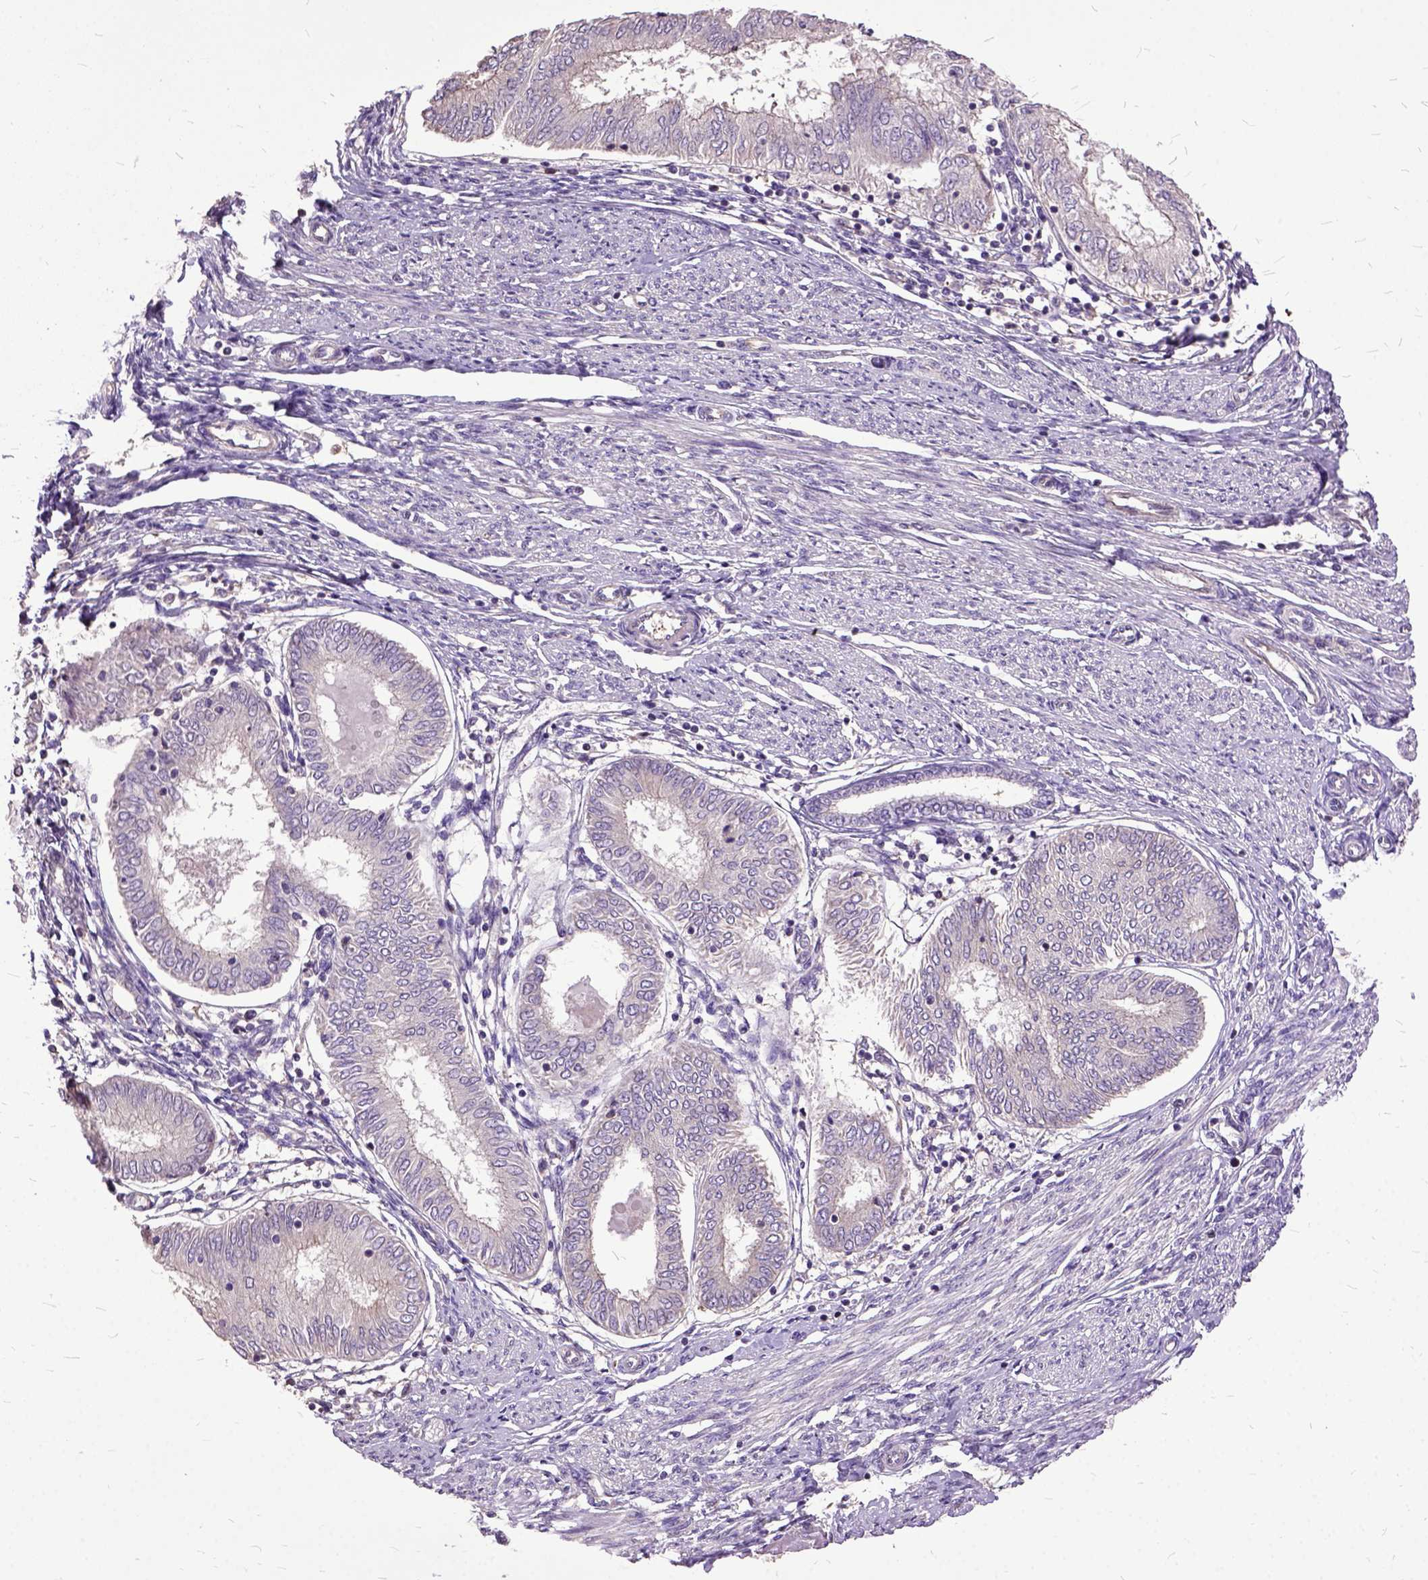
{"staining": {"intensity": "negative", "quantity": "none", "location": "none"}, "tissue": "endometrial cancer", "cell_type": "Tumor cells", "image_type": "cancer", "snomed": [{"axis": "morphology", "description": "Adenocarcinoma, NOS"}, {"axis": "topography", "description": "Endometrium"}], "caption": "Tumor cells show no significant staining in endometrial adenocarcinoma. (DAB (3,3'-diaminobenzidine) immunohistochemistry with hematoxylin counter stain).", "gene": "AREG", "patient": {"sex": "female", "age": 68}}